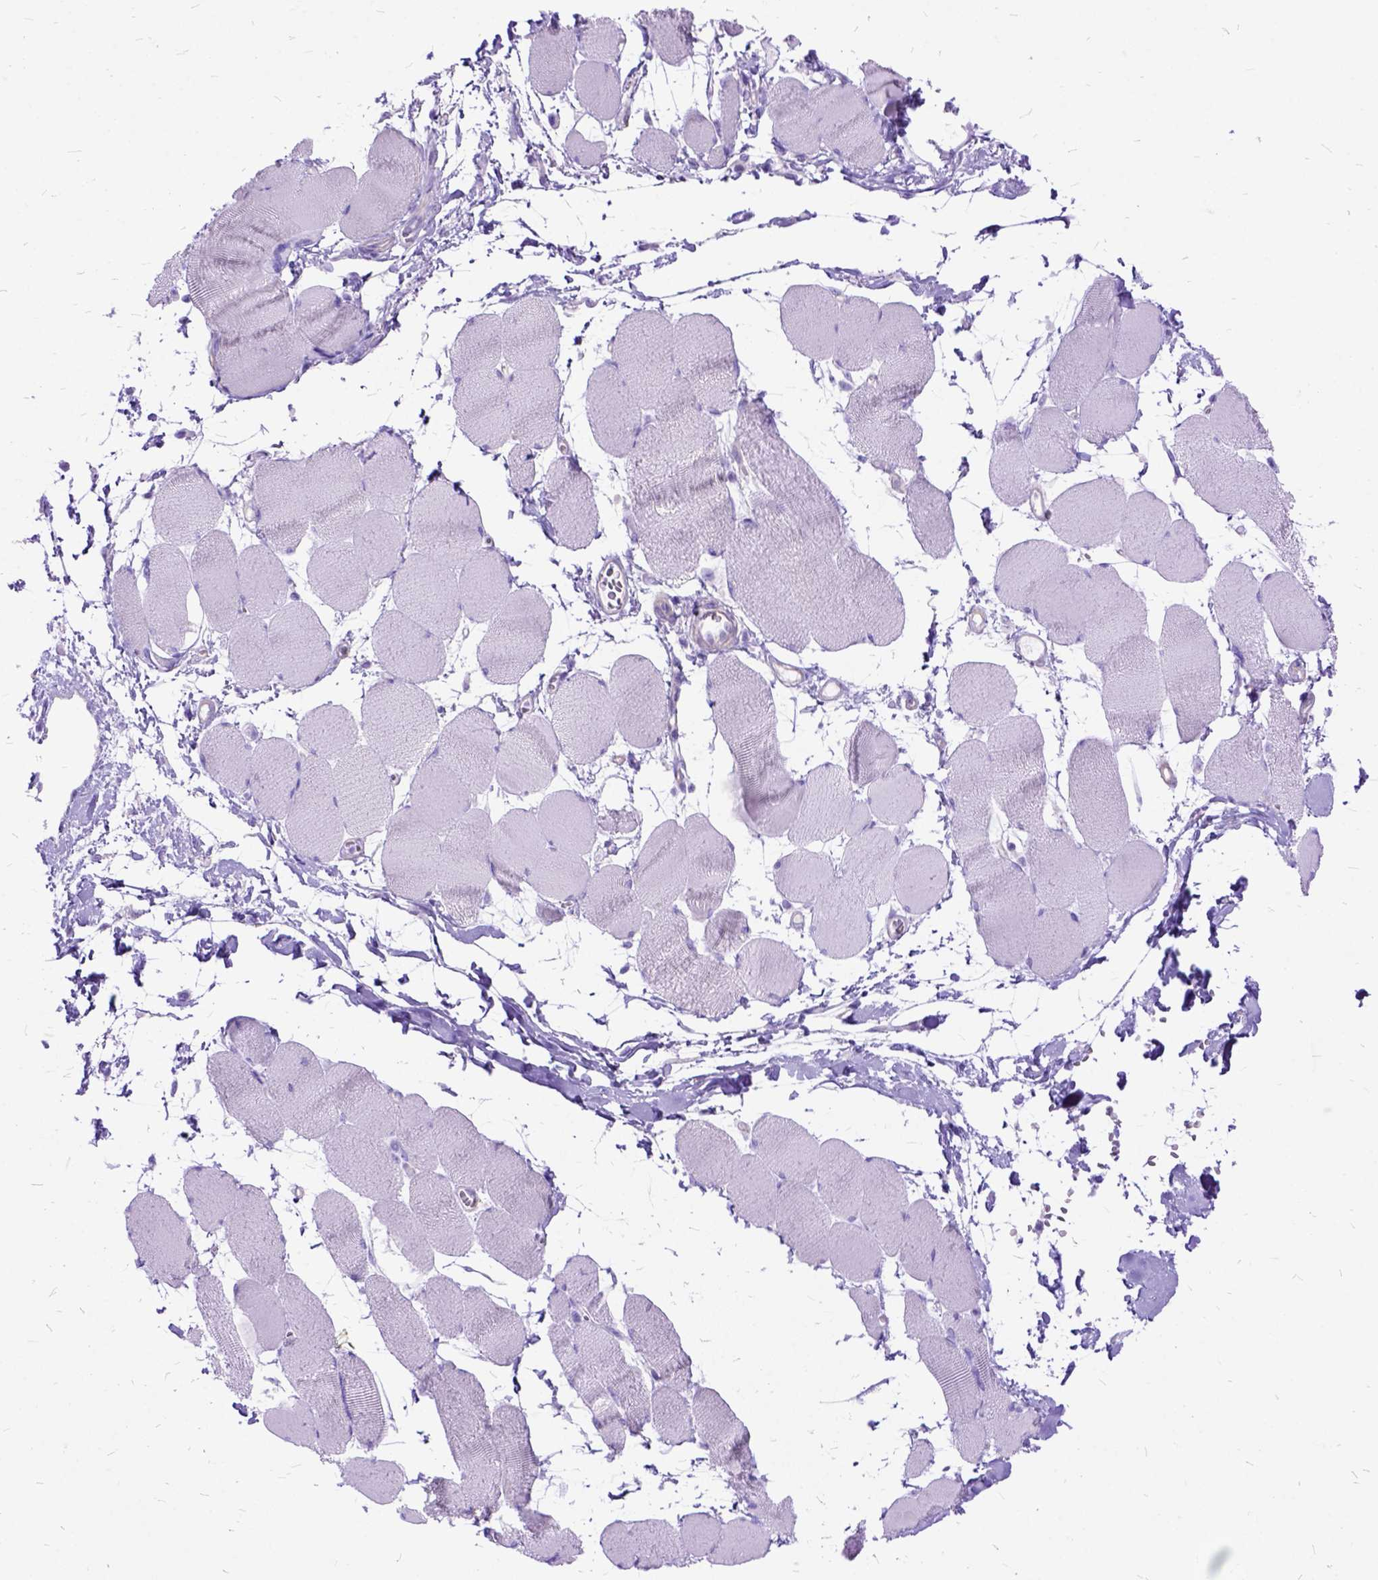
{"staining": {"intensity": "negative", "quantity": "none", "location": "none"}, "tissue": "skeletal muscle", "cell_type": "Myocytes", "image_type": "normal", "snomed": [{"axis": "morphology", "description": "Normal tissue, NOS"}, {"axis": "topography", "description": "Skeletal muscle"}], "caption": "An immunohistochemistry micrograph of normal skeletal muscle is shown. There is no staining in myocytes of skeletal muscle.", "gene": "ARL9", "patient": {"sex": "female", "age": 75}}